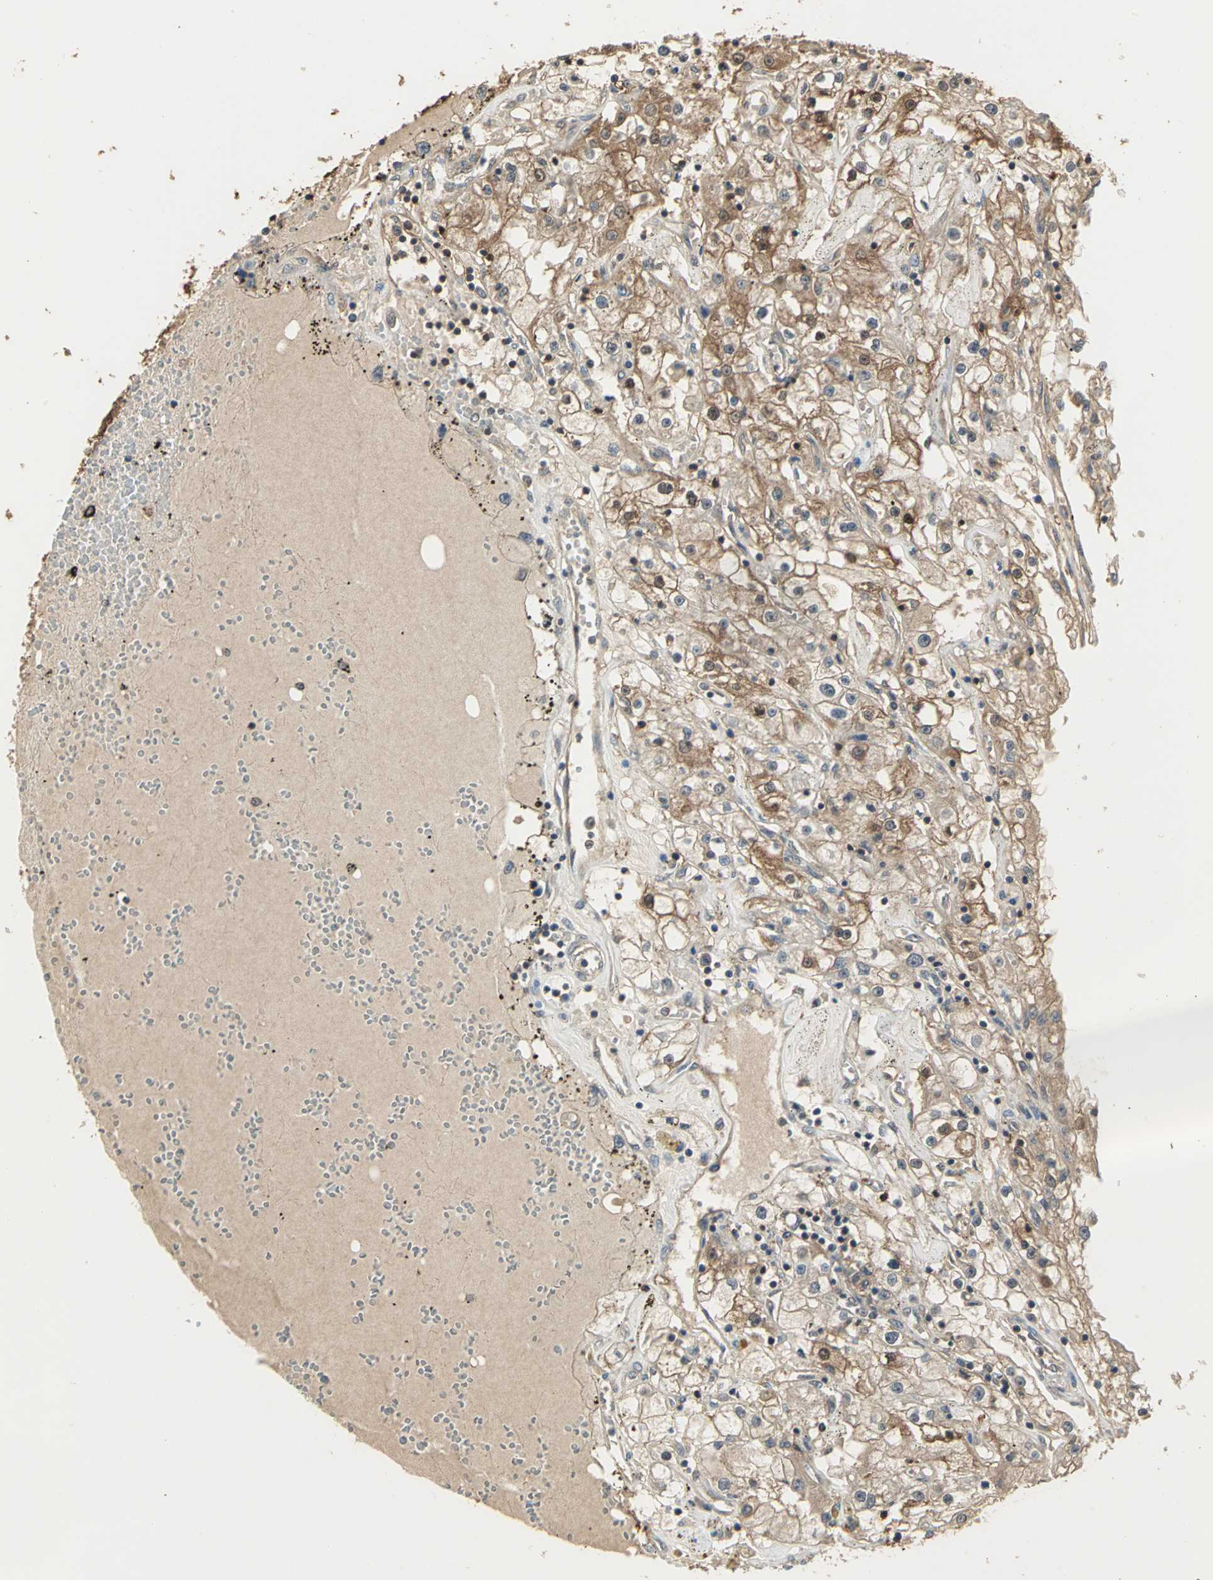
{"staining": {"intensity": "moderate", "quantity": ">75%", "location": "cytoplasmic/membranous"}, "tissue": "renal cancer", "cell_type": "Tumor cells", "image_type": "cancer", "snomed": [{"axis": "morphology", "description": "Adenocarcinoma, NOS"}, {"axis": "topography", "description": "Kidney"}], "caption": "DAB (3,3'-diaminobenzidine) immunohistochemical staining of renal cancer shows moderate cytoplasmic/membranous protein positivity in about >75% of tumor cells.", "gene": "PARK7", "patient": {"sex": "male", "age": 56}}